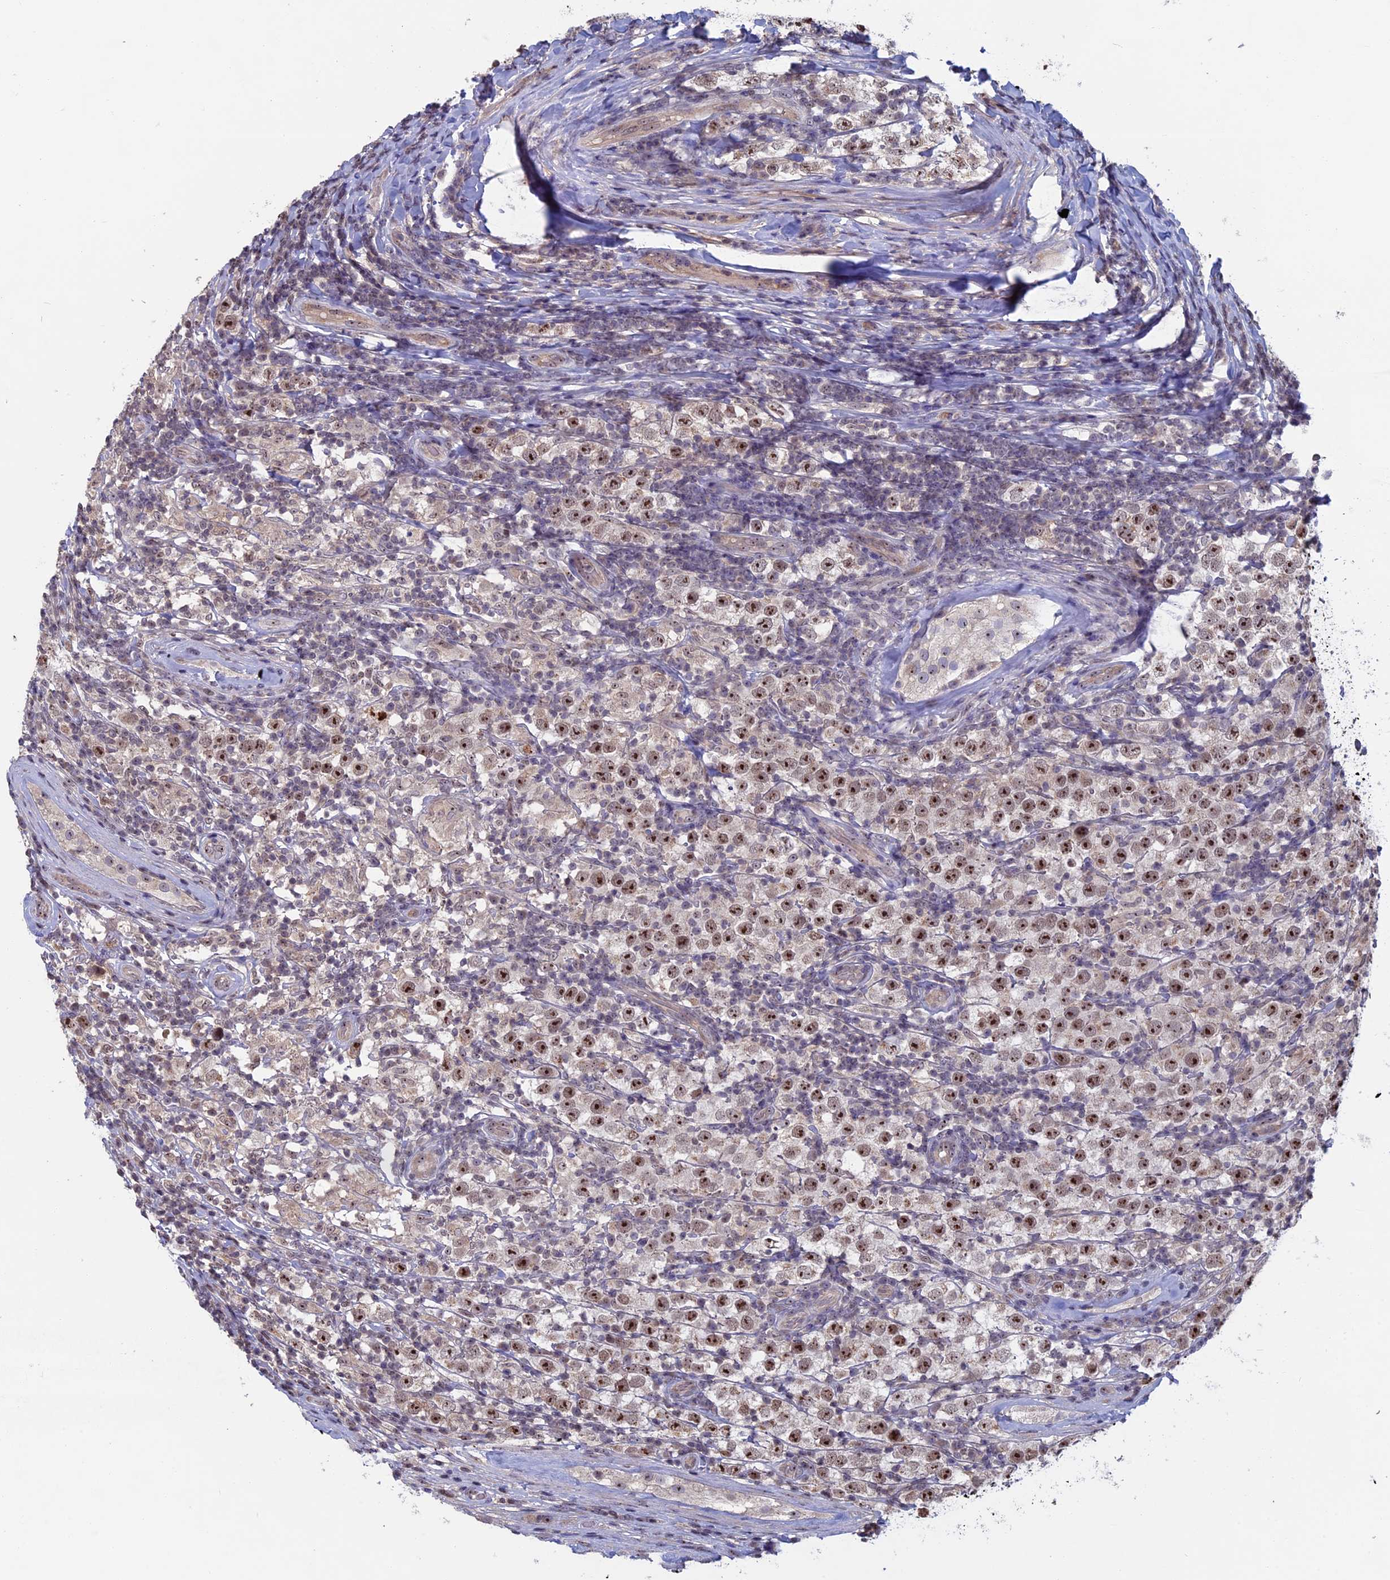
{"staining": {"intensity": "moderate", "quantity": ">75%", "location": "nuclear"}, "tissue": "testis cancer", "cell_type": "Tumor cells", "image_type": "cancer", "snomed": [{"axis": "morphology", "description": "Normal tissue, NOS"}, {"axis": "morphology", "description": "Urothelial carcinoma, High grade"}, {"axis": "morphology", "description": "Seminoma, NOS"}, {"axis": "morphology", "description": "Carcinoma, Embryonal, NOS"}, {"axis": "topography", "description": "Urinary bladder"}, {"axis": "topography", "description": "Testis"}], "caption": "Urothelial carcinoma (high-grade) (testis) tissue reveals moderate nuclear expression in approximately >75% of tumor cells, visualized by immunohistochemistry.", "gene": "SPIRE1", "patient": {"sex": "male", "age": 41}}